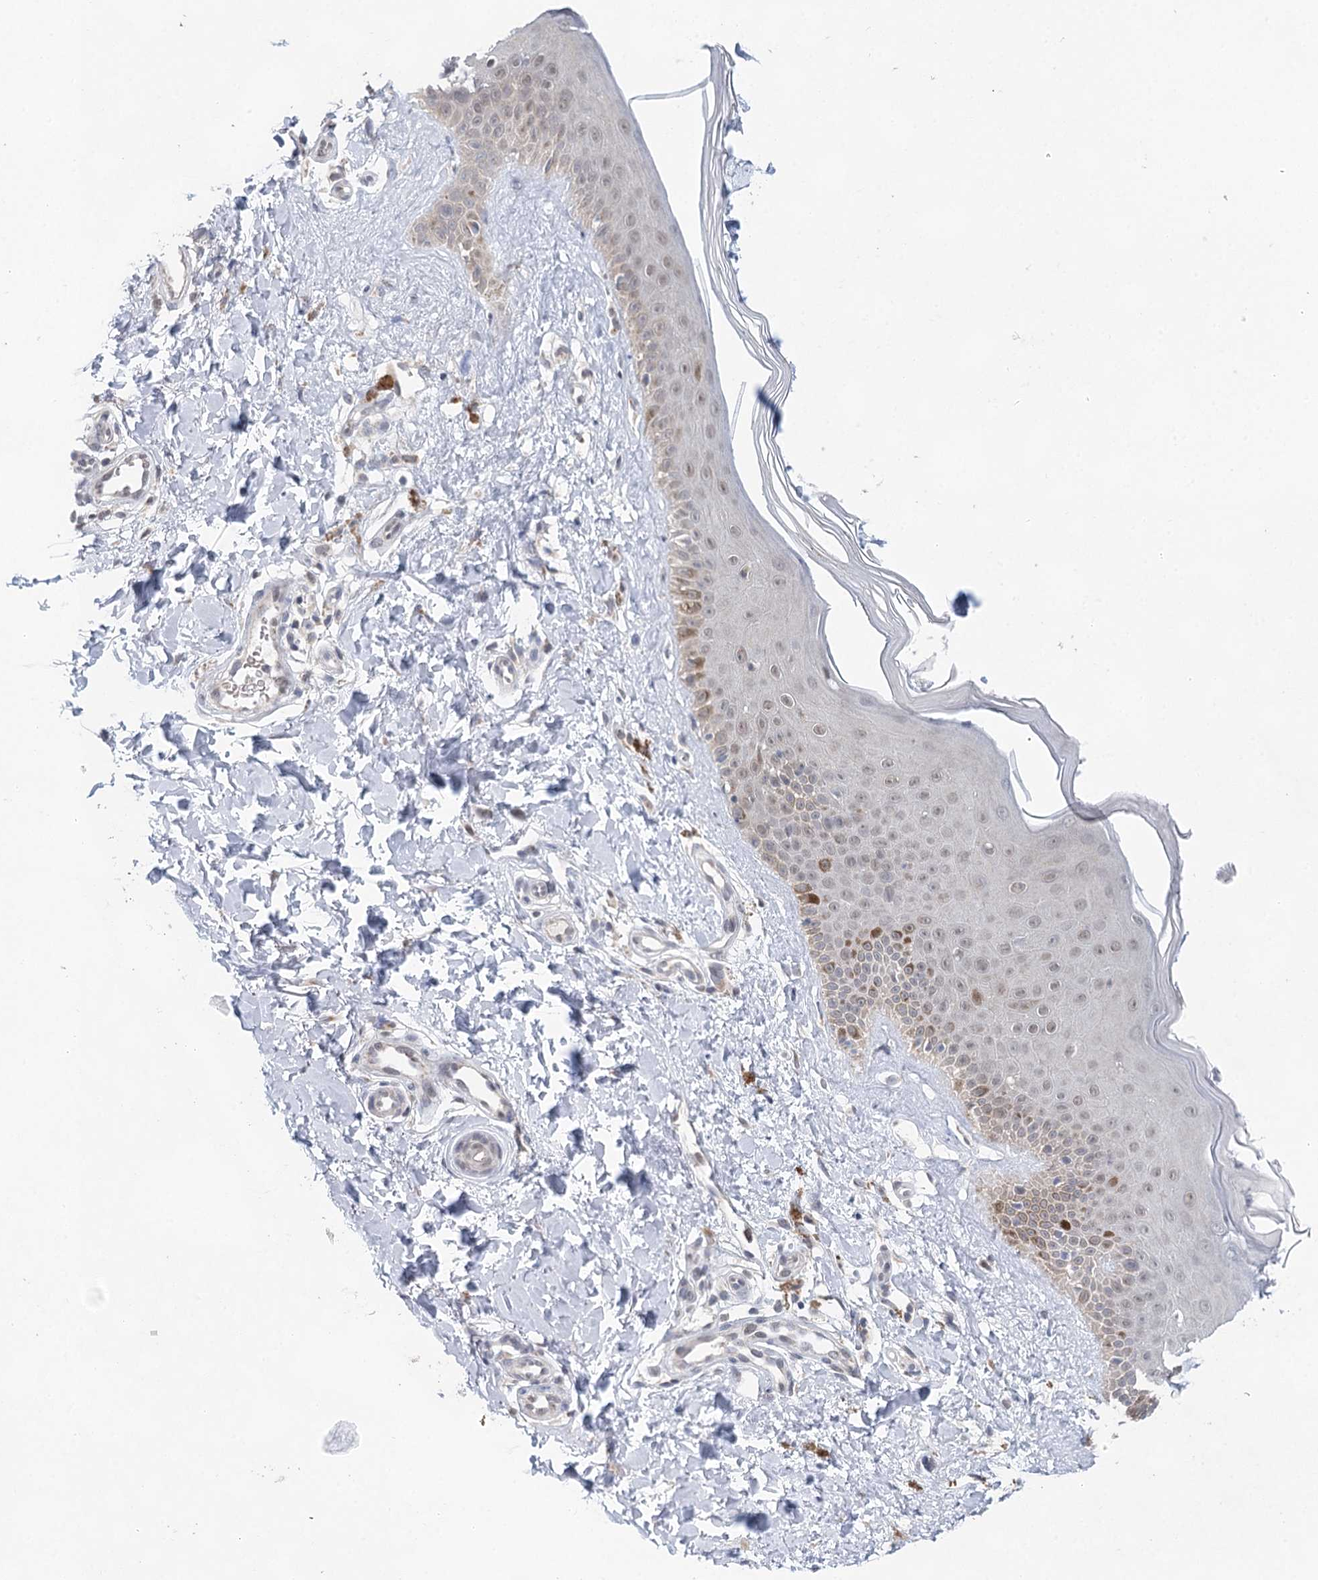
{"staining": {"intensity": "negative", "quantity": "none", "location": "none"}, "tissue": "skin", "cell_type": "Fibroblasts", "image_type": "normal", "snomed": [{"axis": "morphology", "description": "Normal tissue, NOS"}, {"axis": "topography", "description": "Skin"}], "caption": "IHC micrograph of benign human skin stained for a protein (brown), which reveals no staining in fibroblasts.", "gene": "BLTP1", "patient": {"sex": "male", "age": 52}}